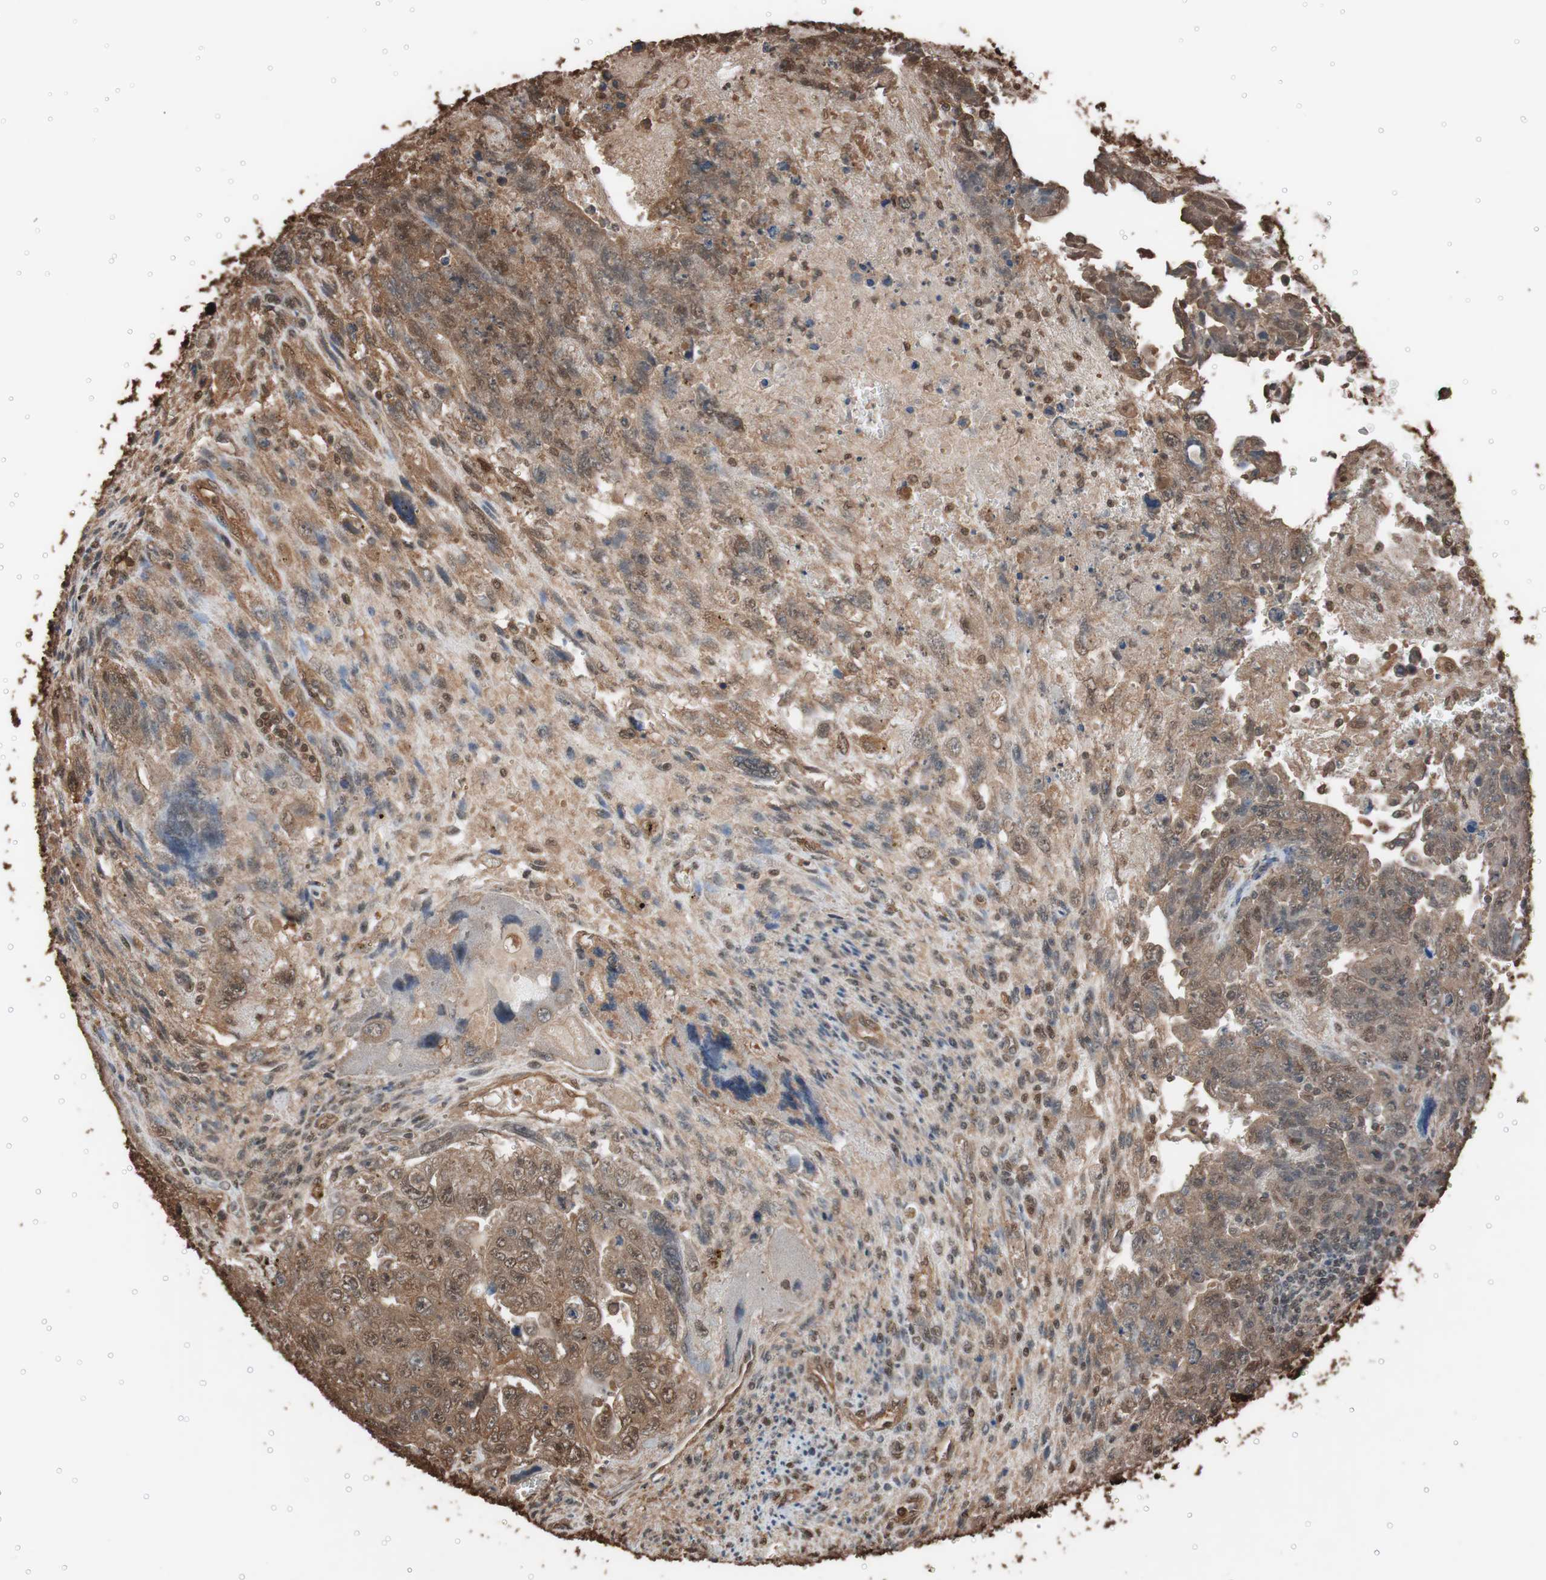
{"staining": {"intensity": "moderate", "quantity": ">75%", "location": "cytoplasmic/membranous,nuclear"}, "tissue": "testis cancer", "cell_type": "Tumor cells", "image_type": "cancer", "snomed": [{"axis": "morphology", "description": "Carcinoma, Embryonal, NOS"}, {"axis": "topography", "description": "Testis"}], "caption": "IHC photomicrograph of human testis cancer stained for a protein (brown), which displays medium levels of moderate cytoplasmic/membranous and nuclear staining in approximately >75% of tumor cells.", "gene": "CALM2", "patient": {"sex": "male", "age": 28}}